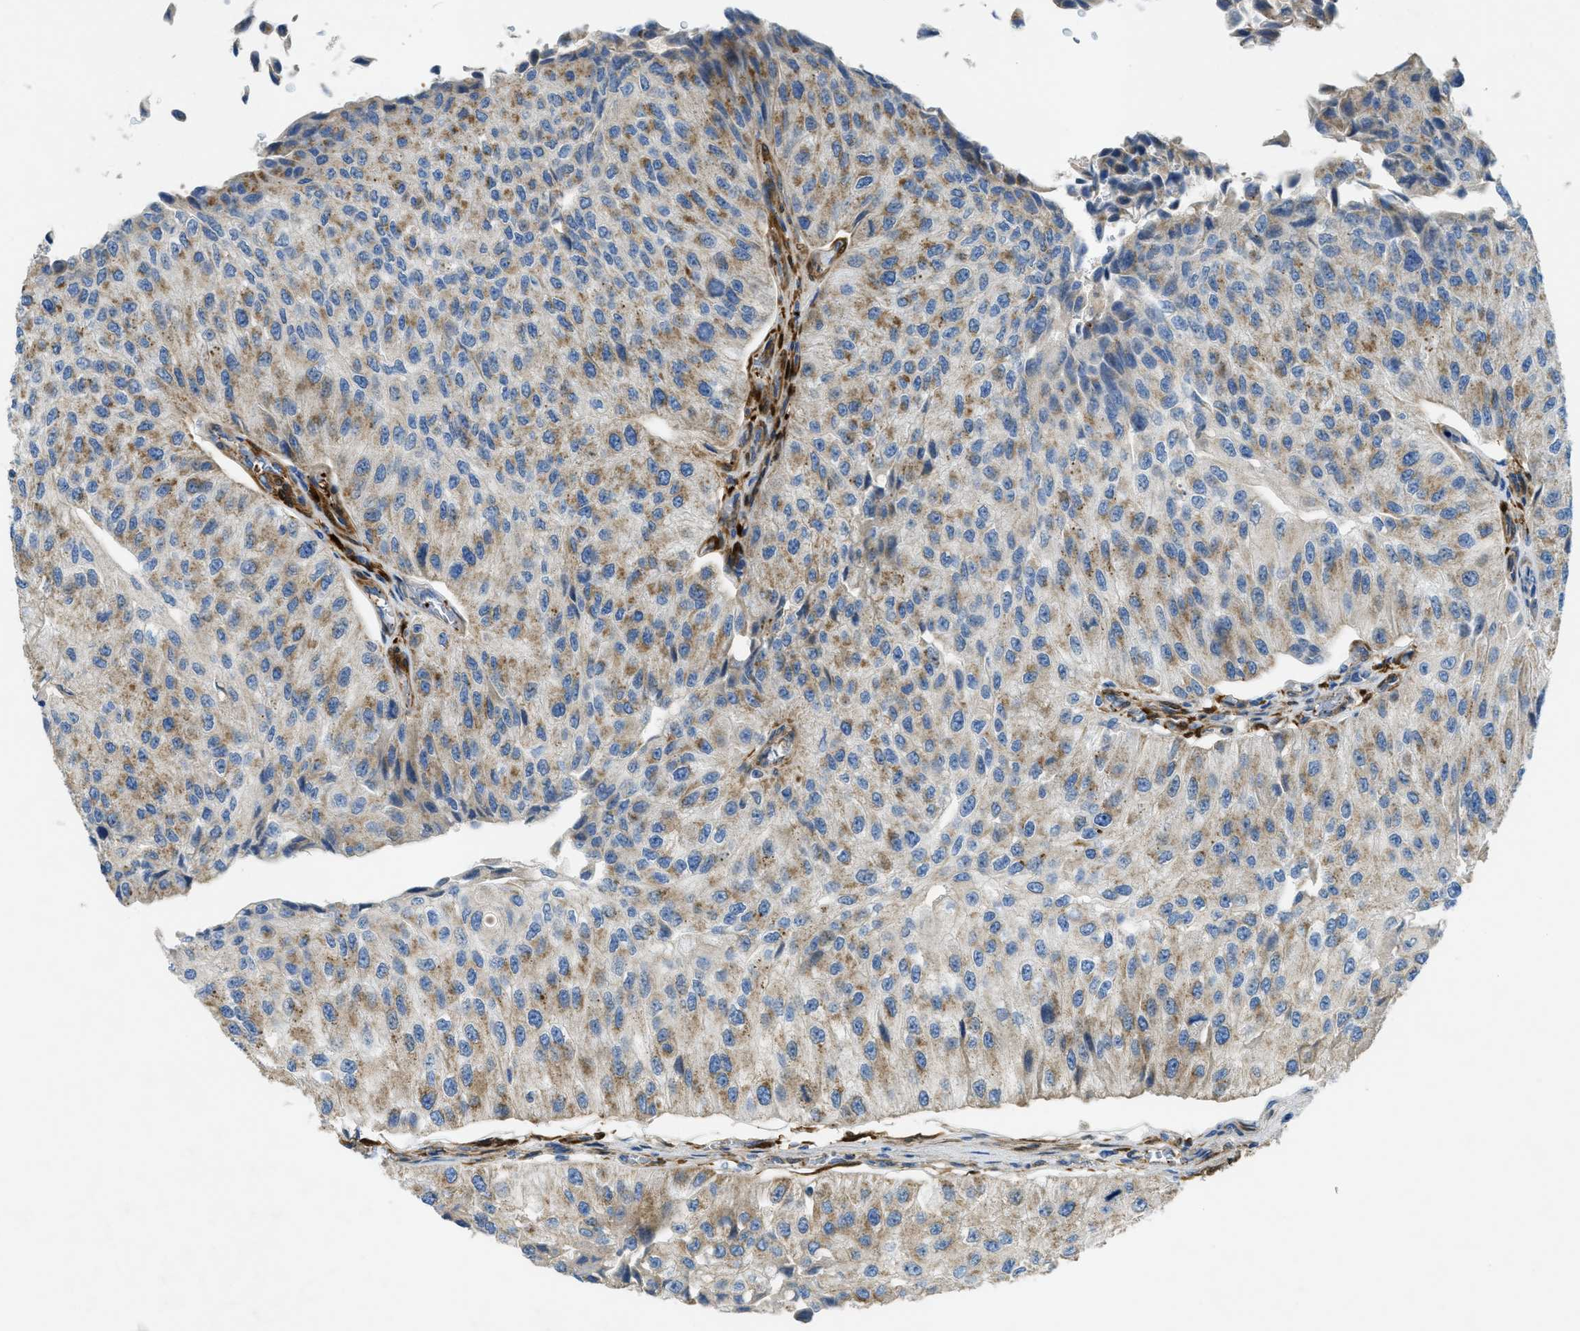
{"staining": {"intensity": "moderate", "quantity": "25%-75%", "location": "cytoplasmic/membranous"}, "tissue": "urothelial cancer", "cell_type": "Tumor cells", "image_type": "cancer", "snomed": [{"axis": "morphology", "description": "Urothelial carcinoma, High grade"}, {"axis": "topography", "description": "Kidney"}, {"axis": "topography", "description": "Urinary bladder"}], "caption": "Immunohistochemical staining of high-grade urothelial carcinoma displays medium levels of moderate cytoplasmic/membranous protein positivity in about 25%-75% of tumor cells. The staining is performed using DAB brown chromogen to label protein expression. The nuclei are counter-stained blue using hematoxylin.", "gene": "CYGB", "patient": {"sex": "male", "age": 77}}